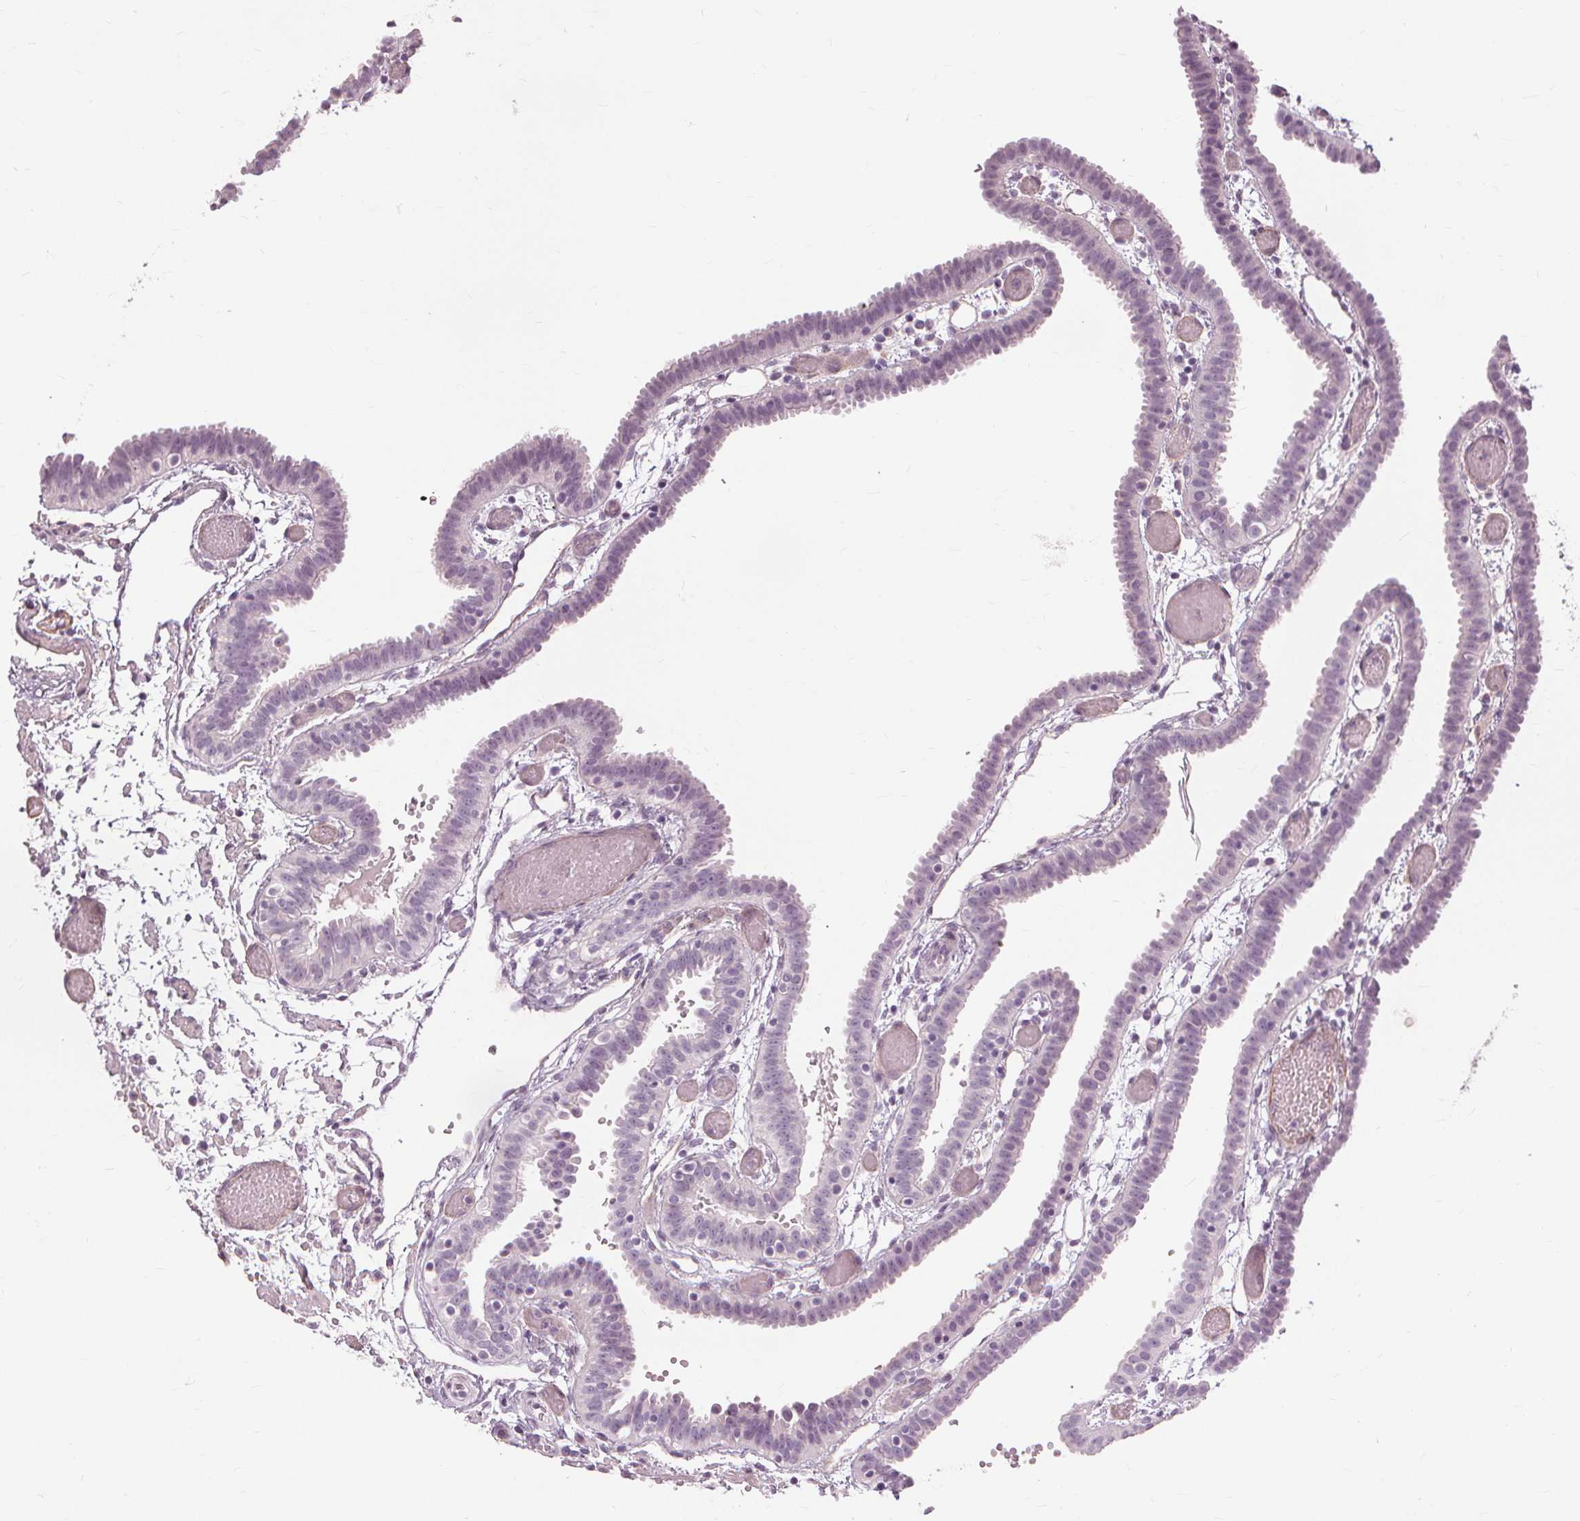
{"staining": {"intensity": "negative", "quantity": "none", "location": "none"}, "tissue": "fallopian tube", "cell_type": "Glandular cells", "image_type": "normal", "snomed": [{"axis": "morphology", "description": "Normal tissue, NOS"}, {"axis": "topography", "description": "Fallopian tube"}], "caption": "Image shows no protein staining in glandular cells of normal fallopian tube.", "gene": "SFTPD", "patient": {"sex": "female", "age": 37}}